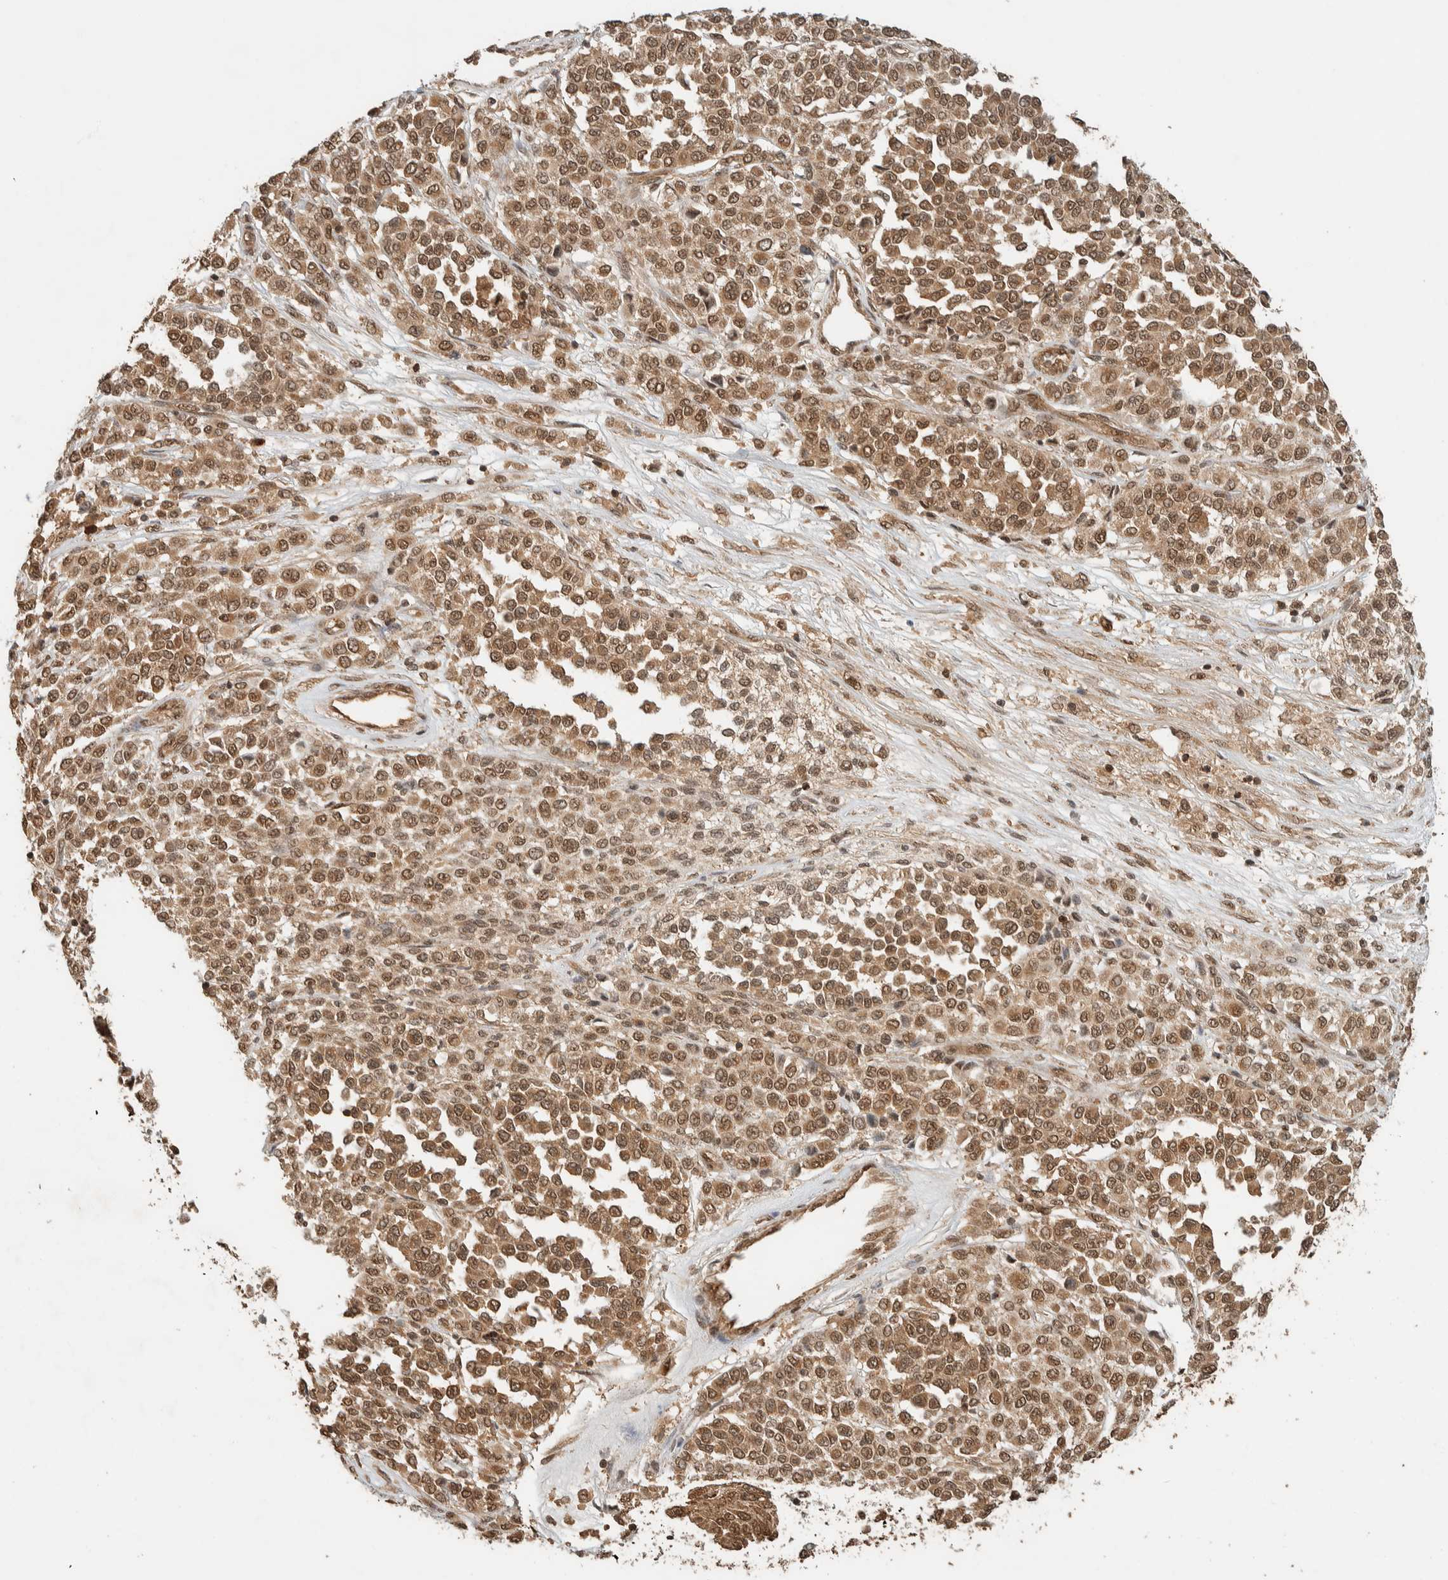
{"staining": {"intensity": "moderate", "quantity": ">75%", "location": "cytoplasmic/membranous,nuclear"}, "tissue": "melanoma", "cell_type": "Tumor cells", "image_type": "cancer", "snomed": [{"axis": "morphology", "description": "Malignant melanoma, Metastatic site"}, {"axis": "topography", "description": "Pancreas"}], "caption": "A micrograph of malignant melanoma (metastatic site) stained for a protein displays moderate cytoplasmic/membranous and nuclear brown staining in tumor cells. Nuclei are stained in blue.", "gene": "ZBTB2", "patient": {"sex": "female", "age": 30}}